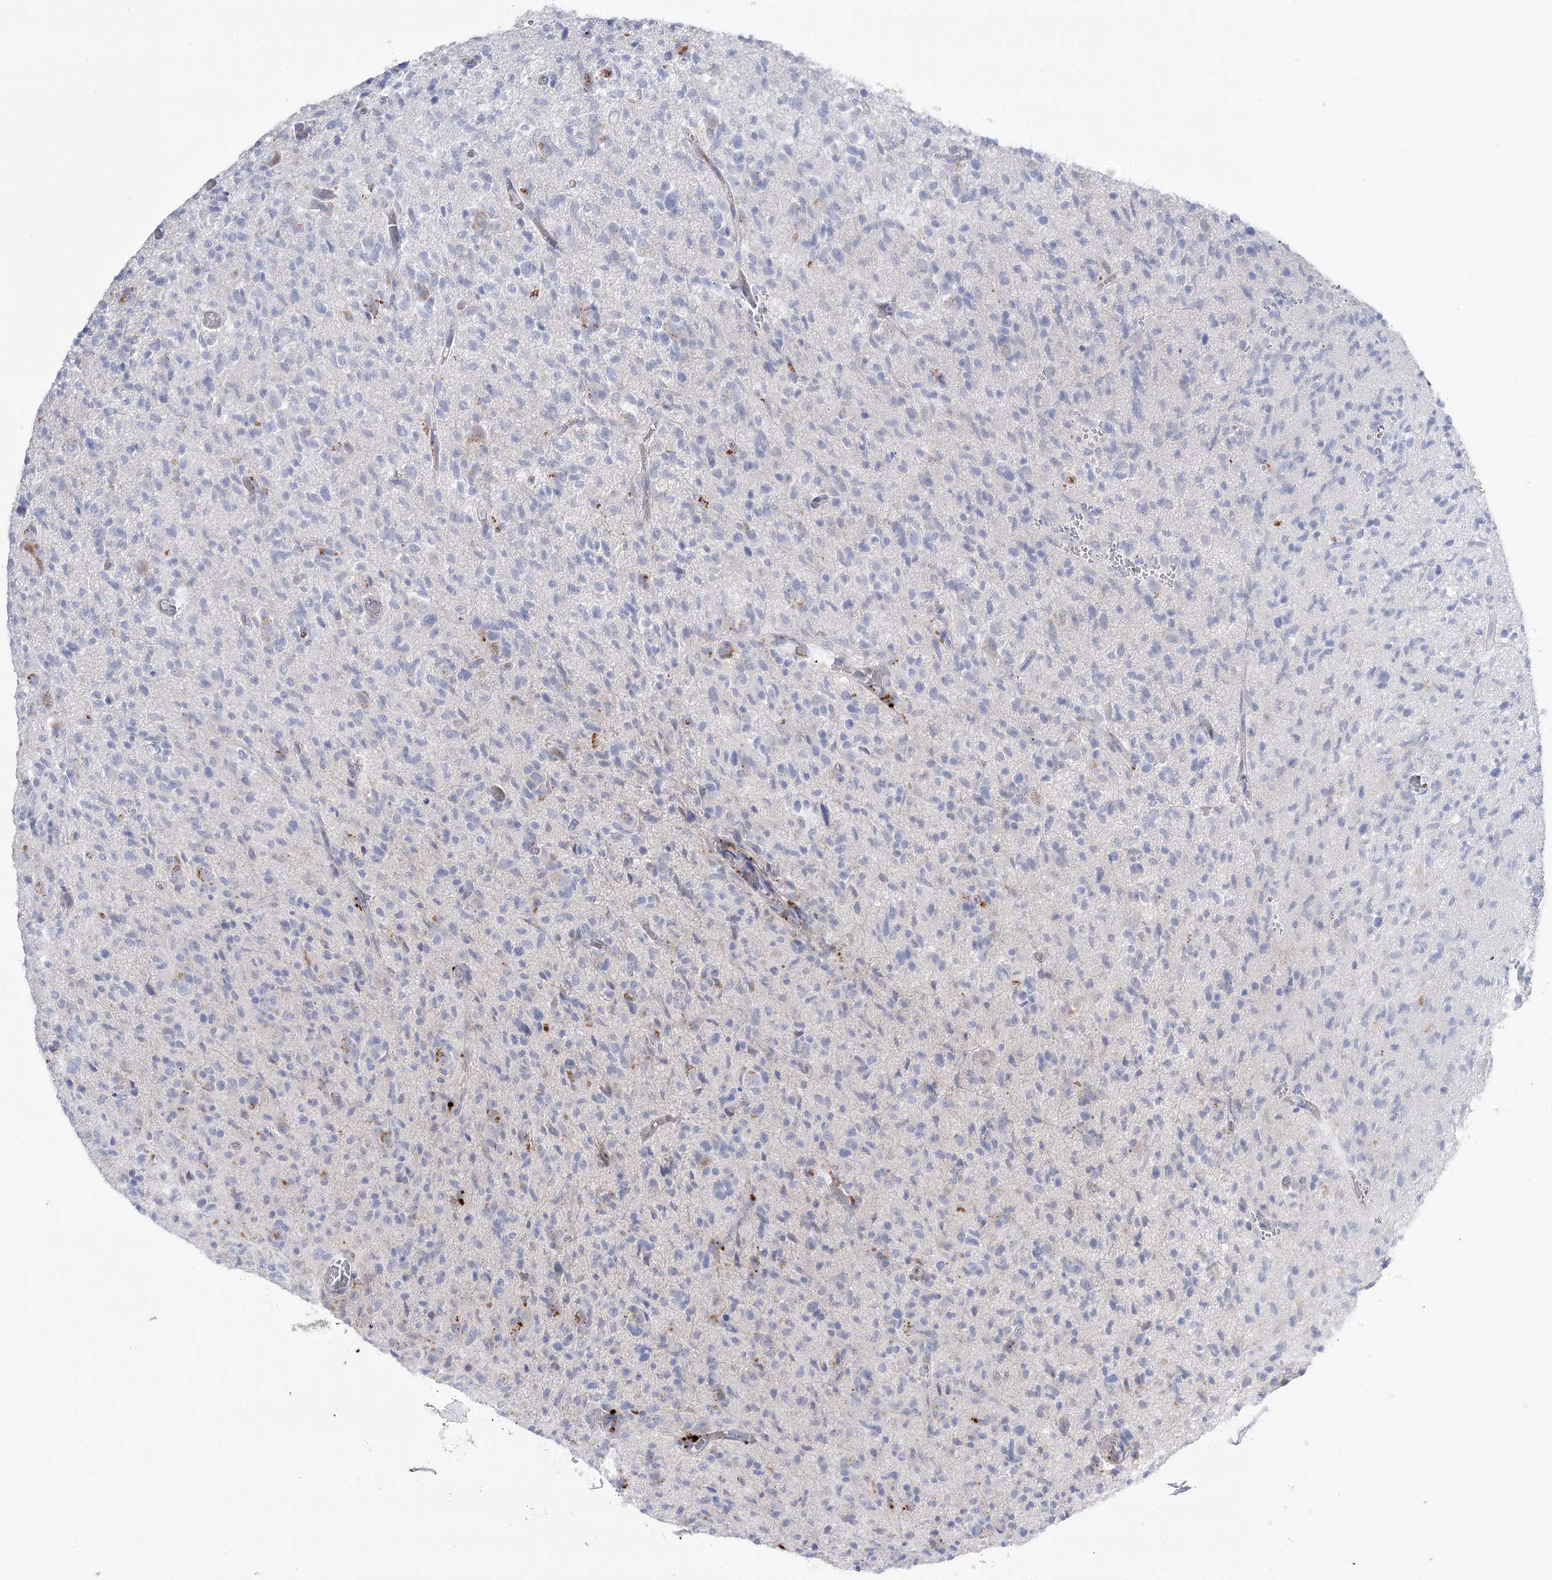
{"staining": {"intensity": "negative", "quantity": "none", "location": "none"}, "tissue": "glioma", "cell_type": "Tumor cells", "image_type": "cancer", "snomed": [{"axis": "morphology", "description": "Glioma, malignant, High grade"}, {"axis": "topography", "description": "Brain"}], "caption": "Immunohistochemistry (IHC) micrograph of high-grade glioma (malignant) stained for a protein (brown), which shows no staining in tumor cells.", "gene": "SIAE", "patient": {"sex": "female", "age": 57}}